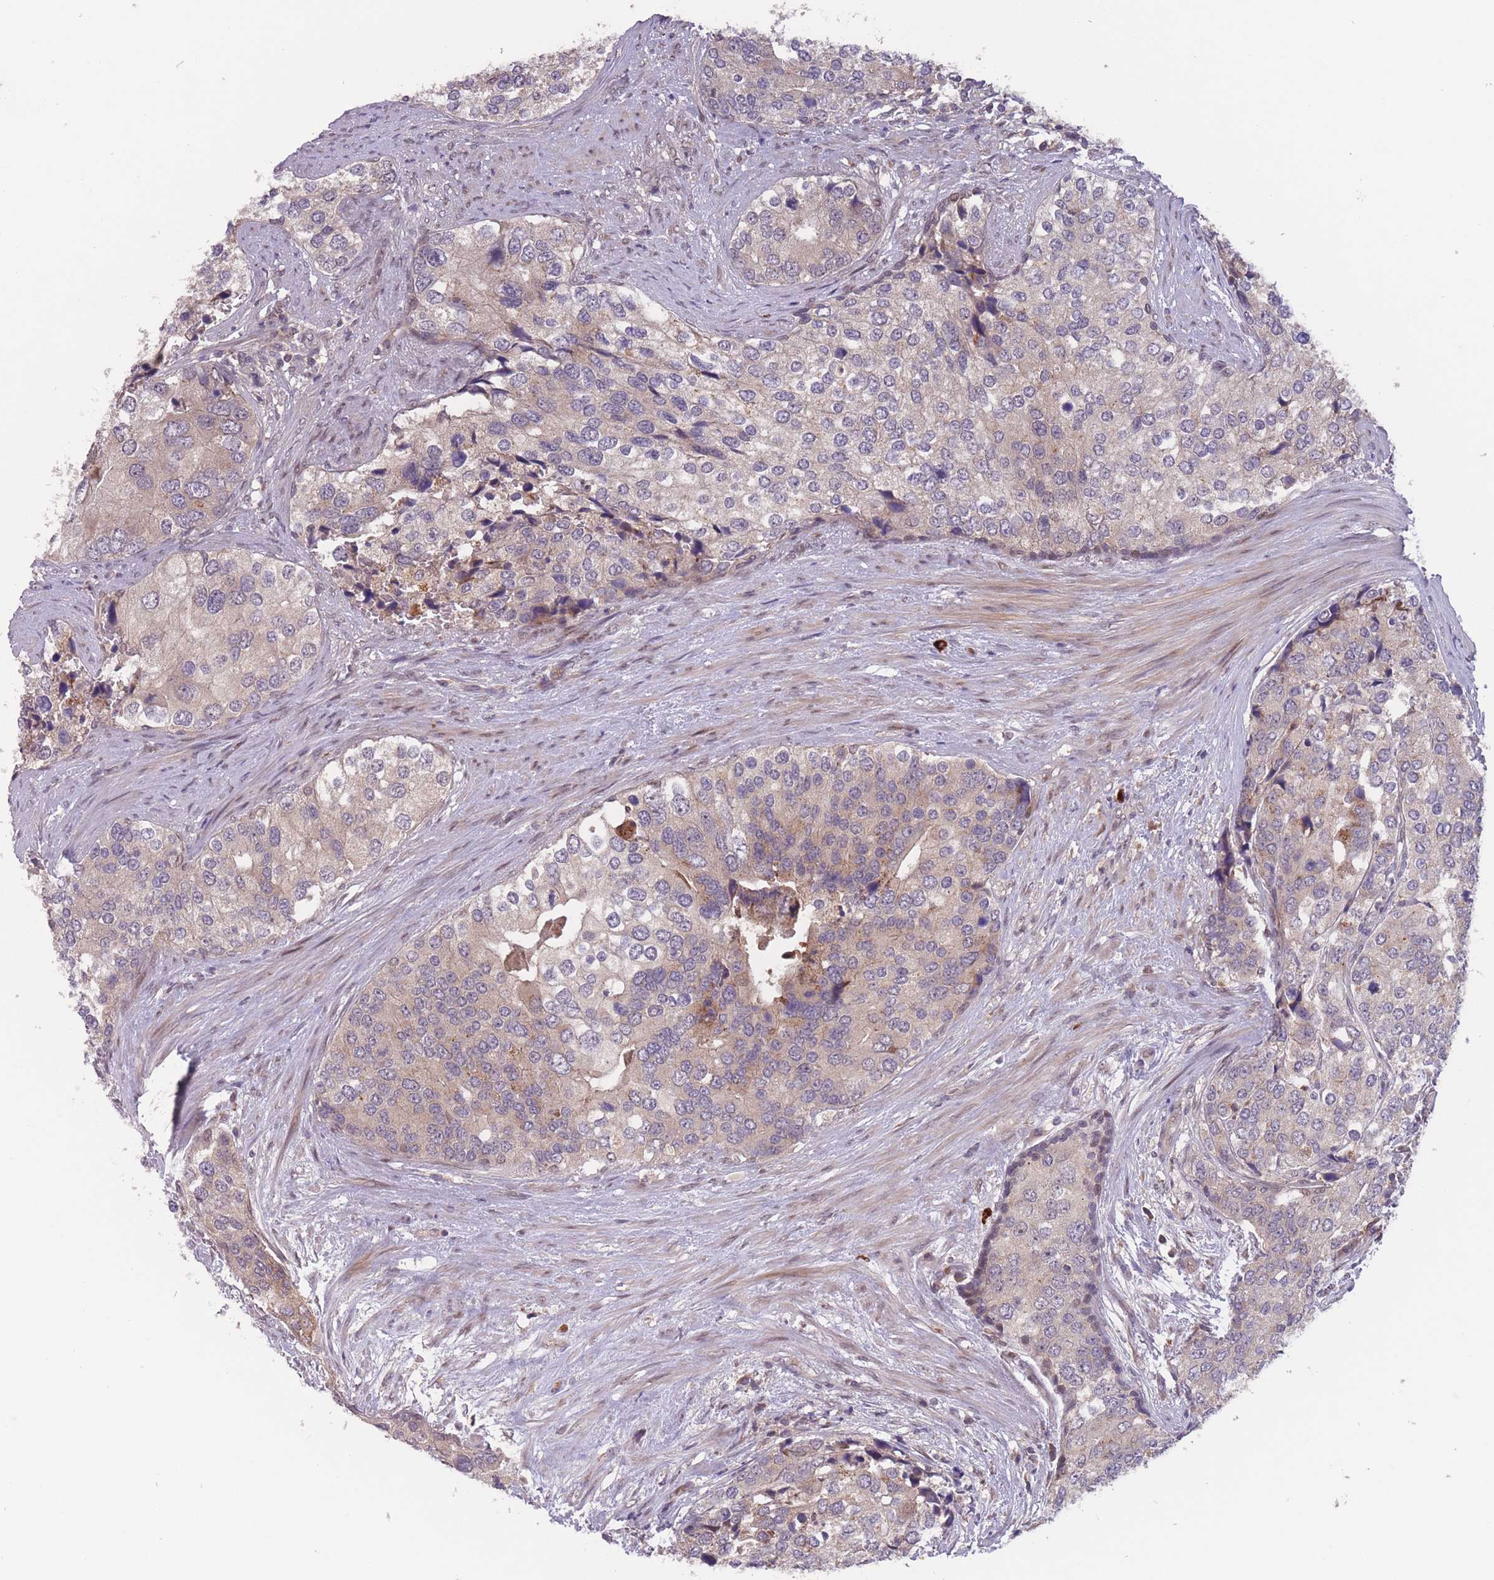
{"staining": {"intensity": "weak", "quantity": "<25%", "location": "cytoplasmic/membranous"}, "tissue": "prostate cancer", "cell_type": "Tumor cells", "image_type": "cancer", "snomed": [{"axis": "morphology", "description": "Adenocarcinoma, High grade"}, {"axis": "topography", "description": "Prostate"}], "caption": "Immunohistochemistry (IHC) of prostate adenocarcinoma (high-grade) displays no expression in tumor cells.", "gene": "SECTM1", "patient": {"sex": "male", "age": 62}}